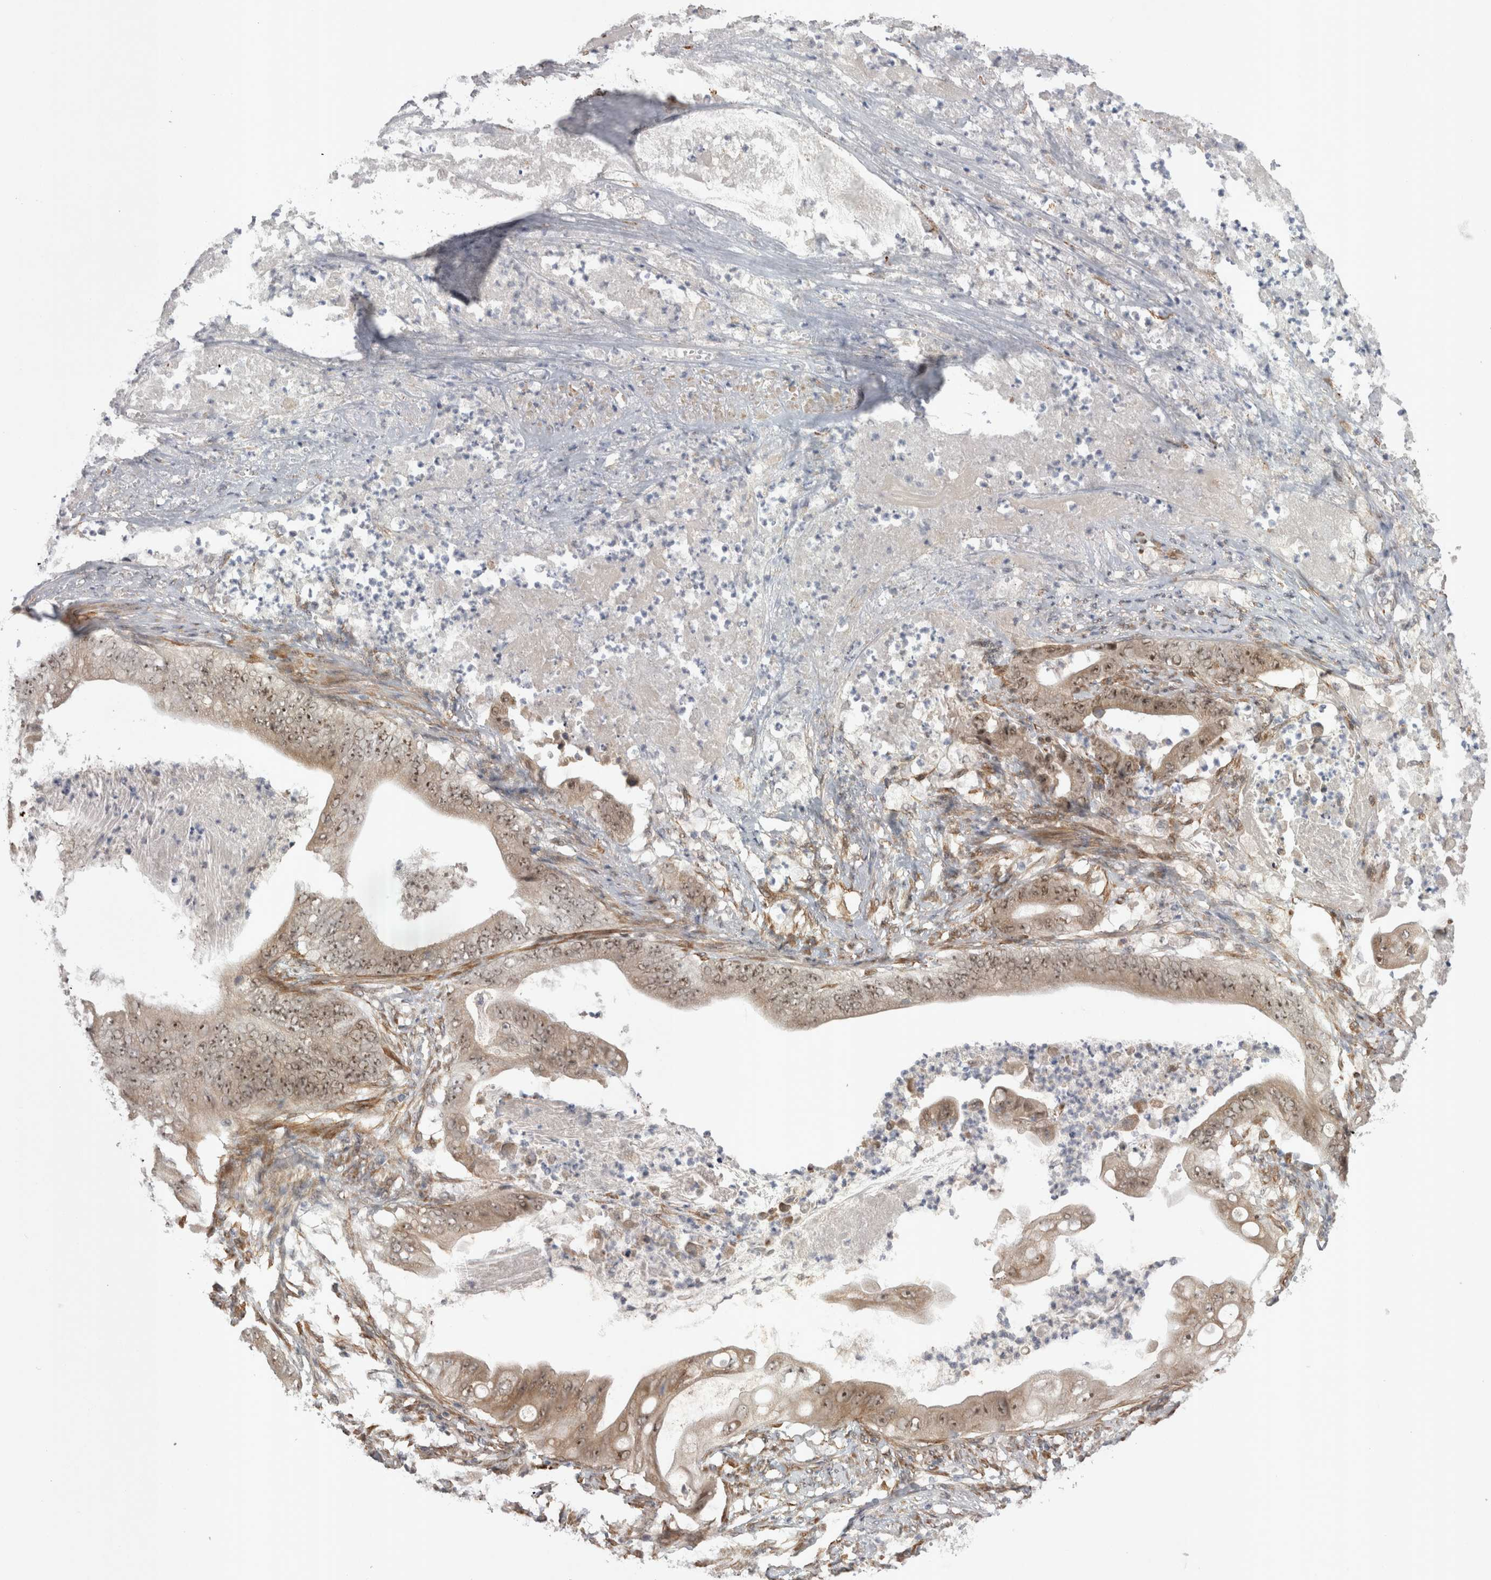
{"staining": {"intensity": "moderate", "quantity": ">75%", "location": "cytoplasmic/membranous,nuclear"}, "tissue": "stomach cancer", "cell_type": "Tumor cells", "image_type": "cancer", "snomed": [{"axis": "morphology", "description": "Adenocarcinoma, NOS"}, {"axis": "topography", "description": "Stomach"}], "caption": "An image of adenocarcinoma (stomach) stained for a protein demonstrates moderate cytoplasmic/membranous and nuclear brown staining in tumor cells. (DAB (3,3'-diaminobenzidine) IHC with brightfield microscopy, high magnification).", "gene": "EXOSC4", "patient": {"sex": "female", "age": 73}}